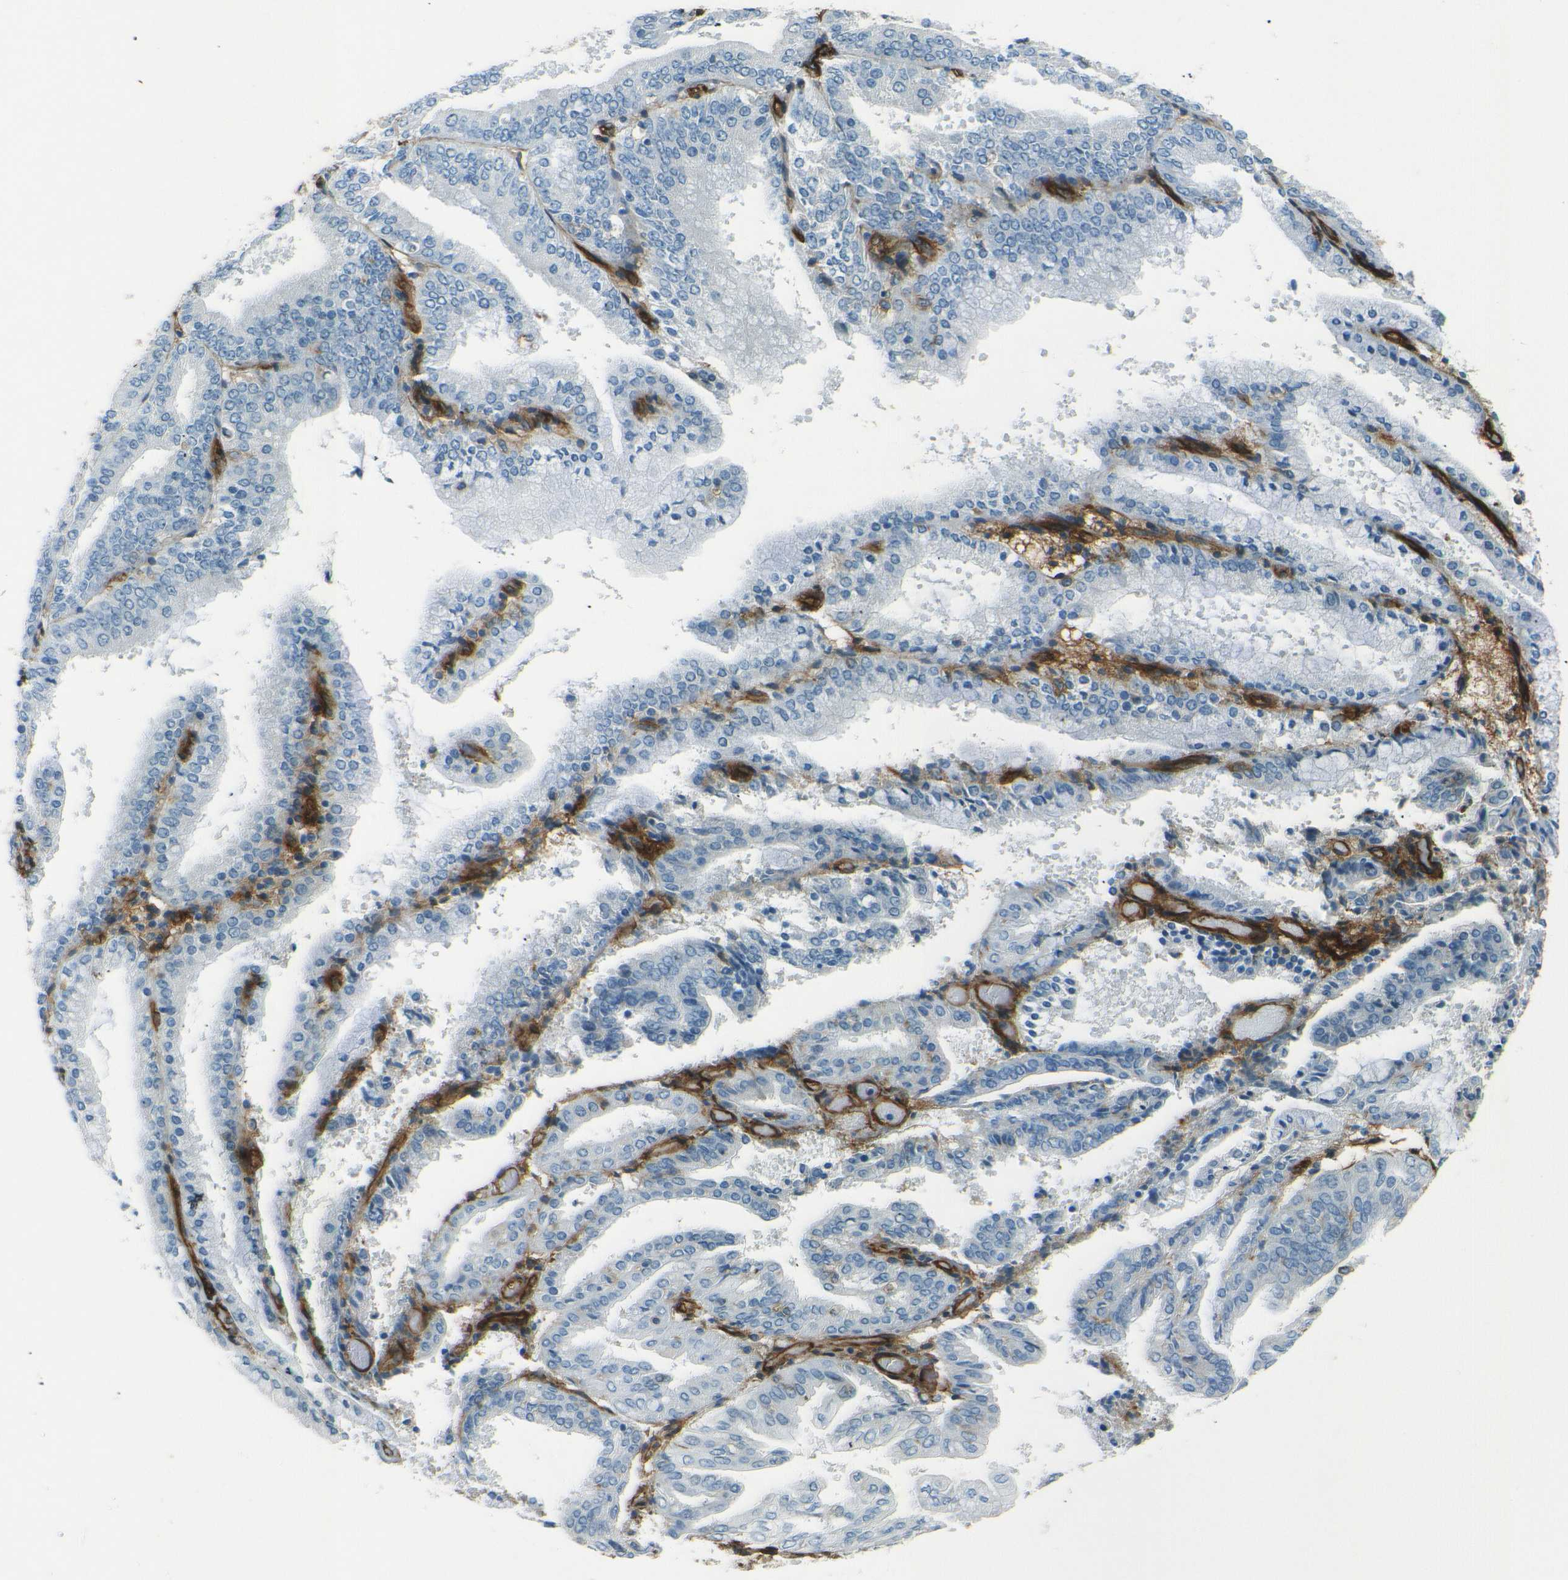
{"staining": {"intensity": "negative", "quantity": "none", "location": "none"}, "tissue": "endometrial cancer", "cell_type": "Tumor cells", "image_type": "cancer", "snomed": [{"axis": "morphology", "description": "Adenocarcinoma, NOS"}, {"axis": "topography", "description": "Endometrium"}], "caption": "Tumor cells show no significant protein positivity in endometrial cancer.", "gene": "ENTPD1", "patient": {"sex": "female", "age": 63}}